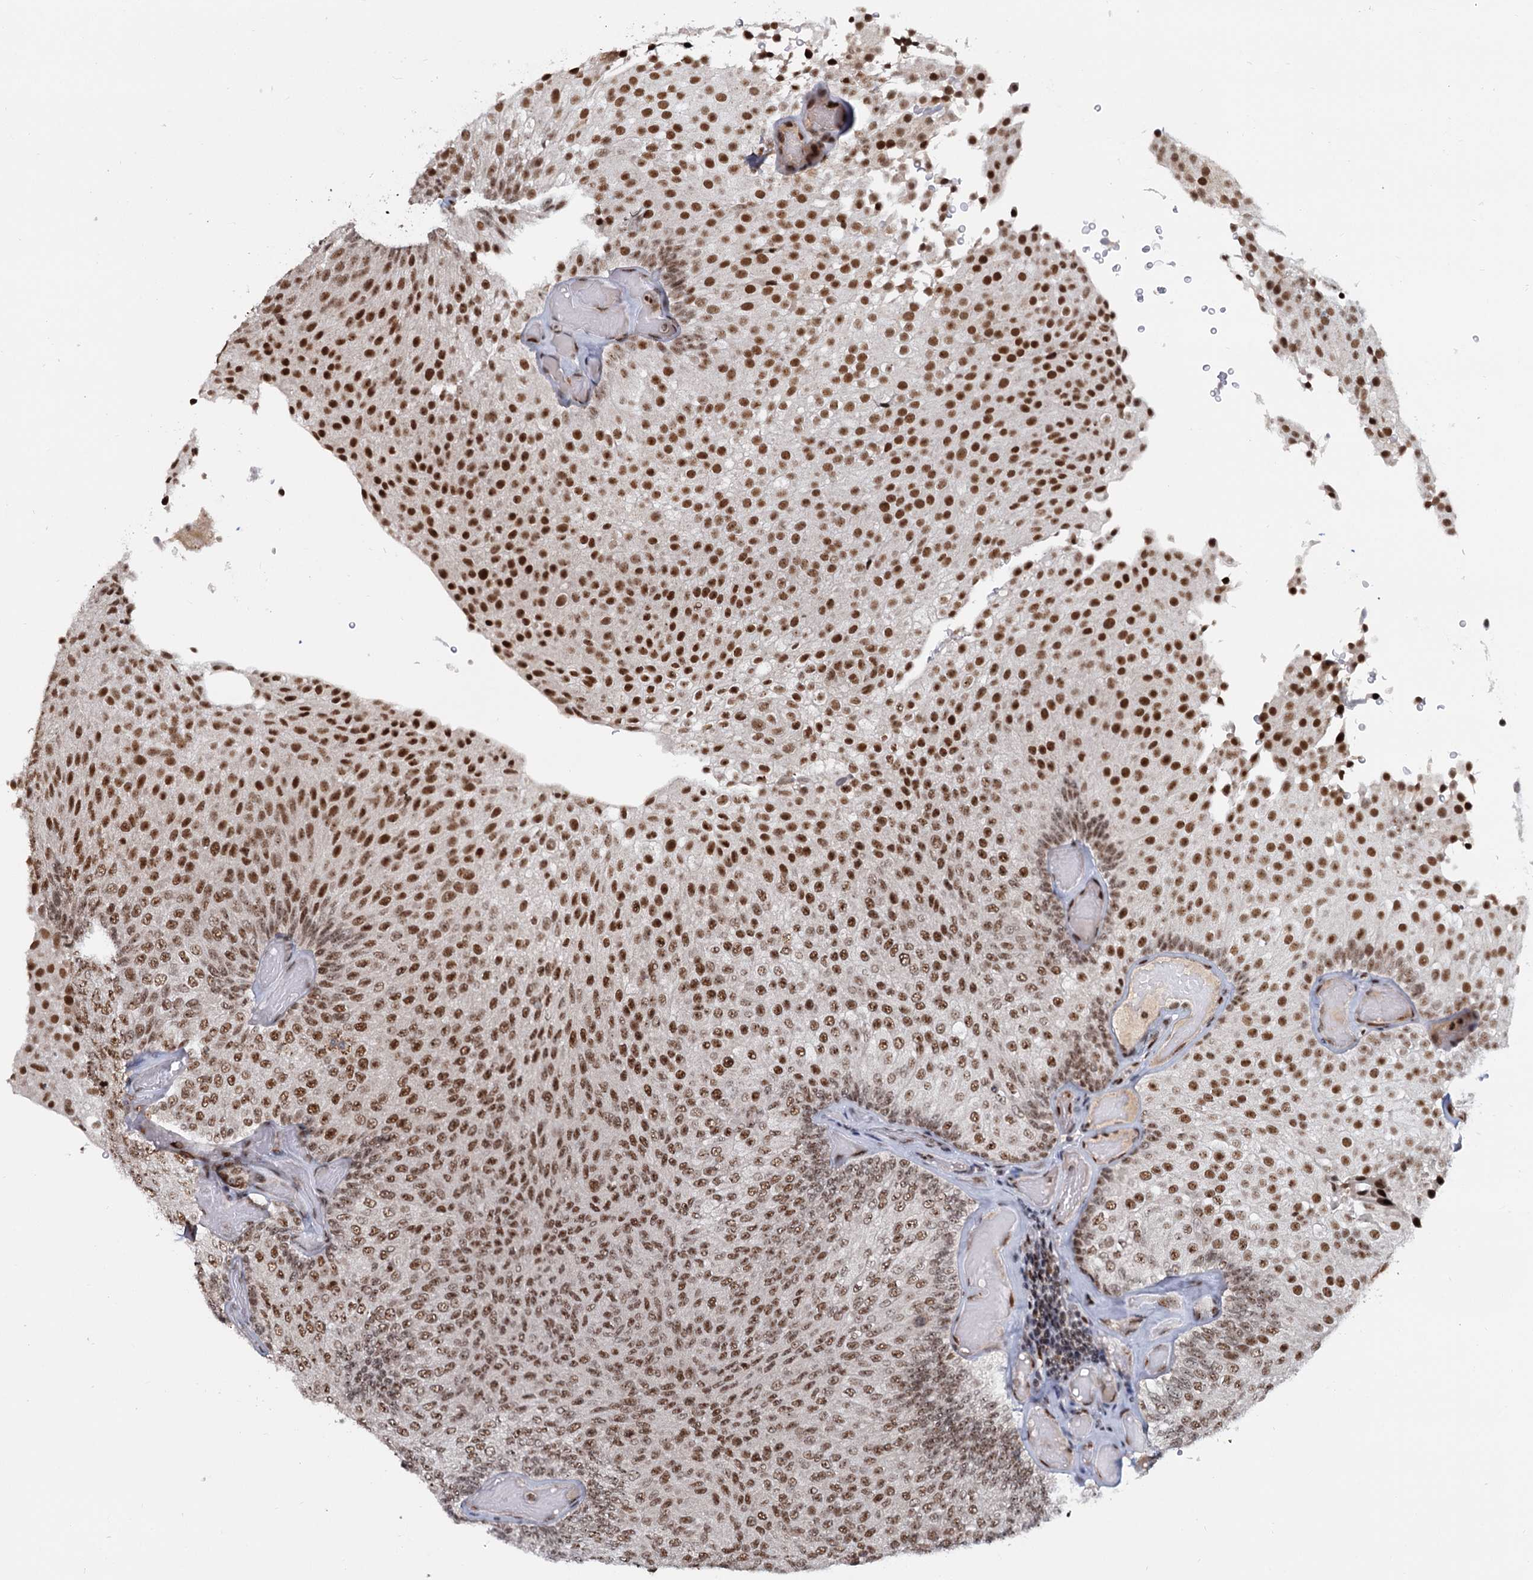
{"staining": {"intensity": "moderate", "quantity": ">75%", "location": "nuclear"}, "tissue": "urothelial cancer", "cell_type": "Tumor cells", "image_type": "cancer", "snomed": [{"axis": "morphology", "description": "Urothelial carcinoma, Low grade"}, {"axis": "topography", "description": "Urinary bladder"}], "caption": "The photomicrograph shows a brown stain indicating the presence of a protein in the nuclear of tumor cells in low-grade urothelial carcinoma.", "gene": "WBP4", "patient": {"sex": "male", "age": 78}}